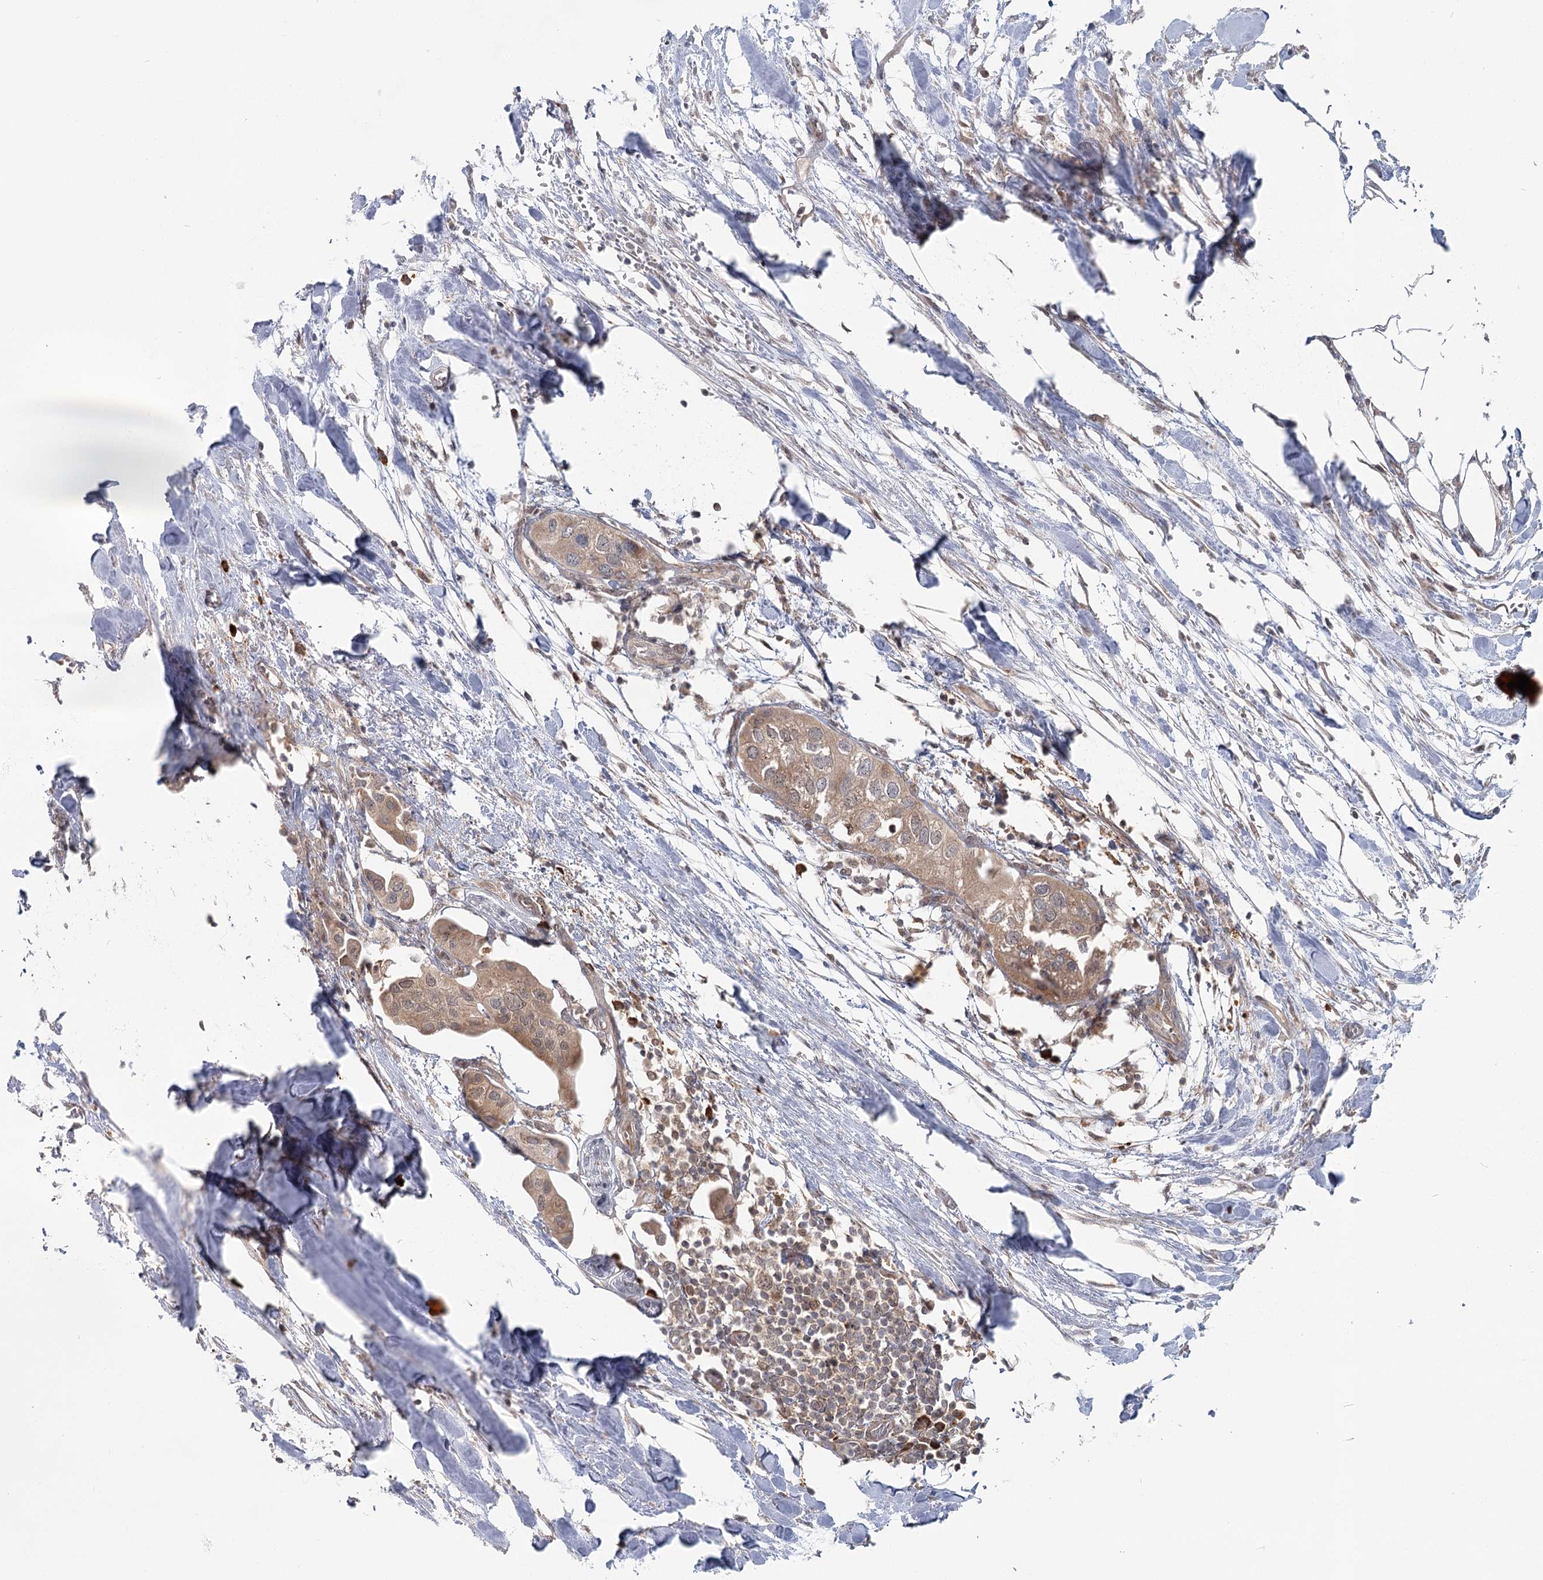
{"staining": {"intensity": "weak", "quantity": ">75%", "location": "cytoplasmic/membranous"}, "tissue": "urothelial cancer", "cell_type": "Tumor cells", "image_type": "cancer", "snomed": [{"axis": "morphology", "description": "Urothelial carcinoma, High grade"}, {"axis": "topography", "description": "Urinary bladder"}], "caption": "Brown immunohistochemical staining in human urothelial carcinoma (high-grade) reveals weak cytoplasmic/membranous positivity in about >75% of tumor cells.", "gene": "THNSL1", "patient": {"sex": "male", "age": 64}}